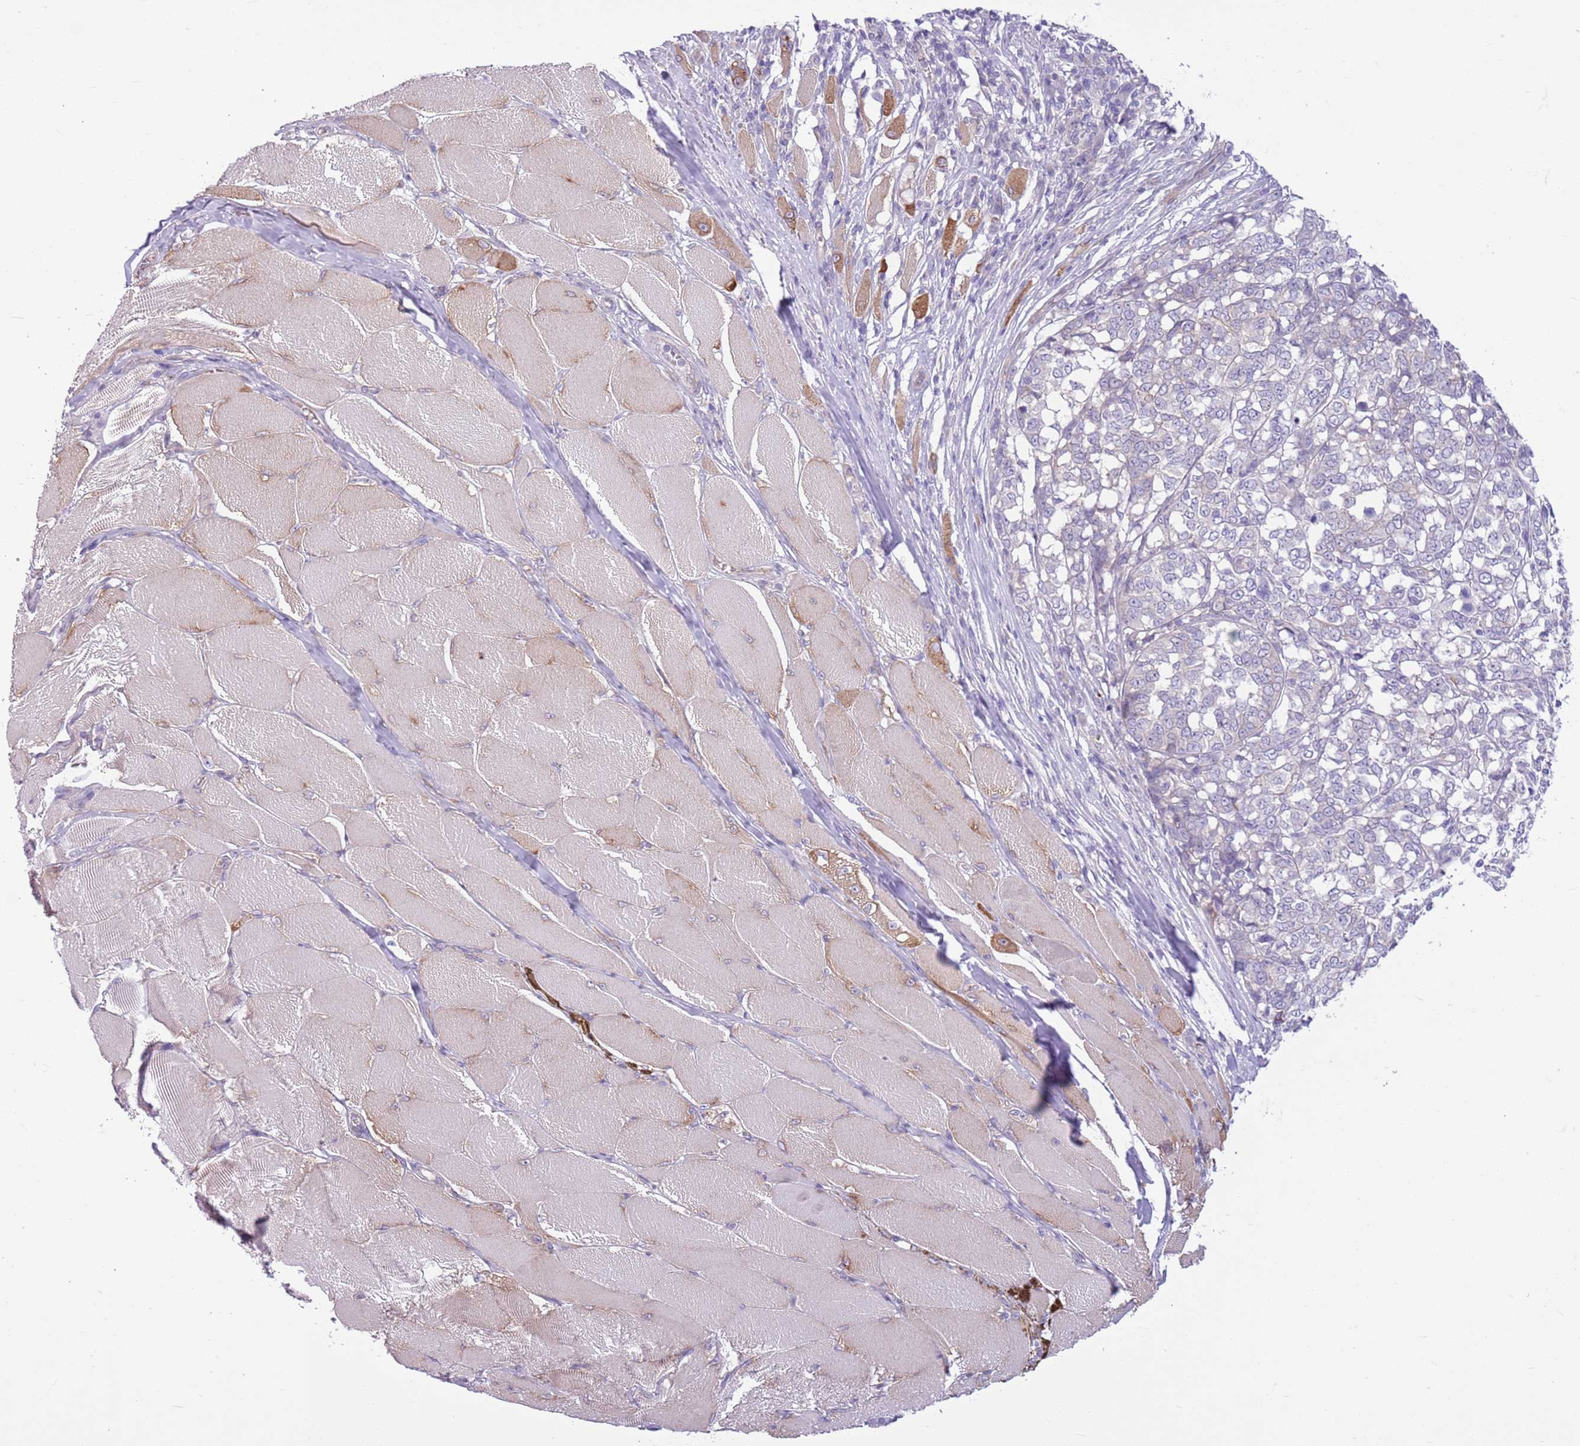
{"staining": {"intensity": "negative", "quantity": "none", "location": "none"}, "tissue": "melanoma", "cell_type": "Tumor cells", "image_type": "cancer", "snomed": [{"axis": "morphology", "description": "Malignant melanoma, NOS"}, {"axis": "topography", "description": "Skin"}], "caption": "Tumor cells show no significant protein positivity in melanoma. Brightfield microscopy of immunohistochemistry stained with DAB (brown) and hematoxylin (blue), captured at high magnification.", "gene": "PARP8", "patient": {"sex": "female", "age": 72}}